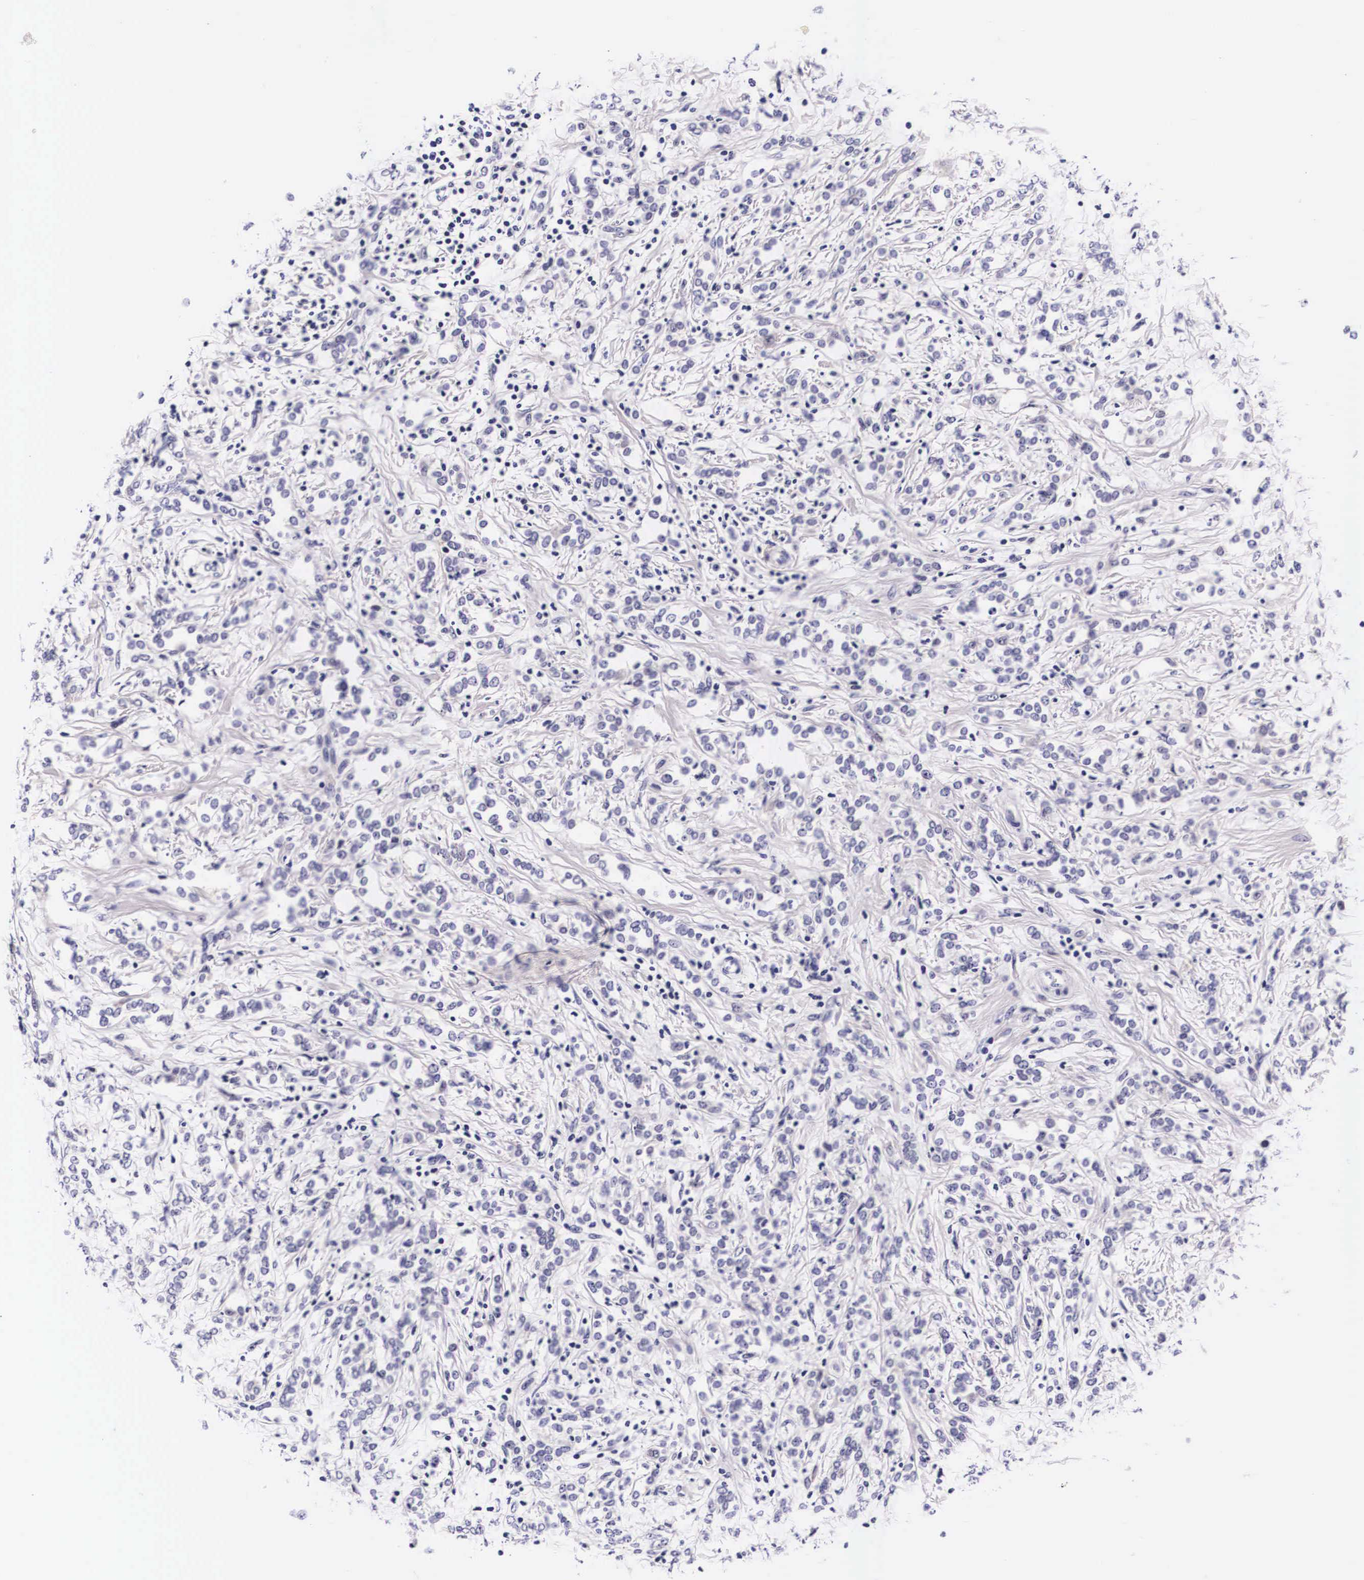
{"staining": {"intensity": "negative", "quantity": "none", "location": "none"}, "tissue": "breast cancer", "cell_type": "Tumor cells", "image_type": "cancer", "snomed": [{"axis": "morphology", "description": "Duct carcinoma"}, {"axis": "topography", "description": "Breast"}], "caption": "Breast invasive ductal carcinoma was stained to show a protein in brown. There is no significant positivity in tumor cells.", "gene": "PHETA2", "patient": {"sex": "female", "age": 53}}